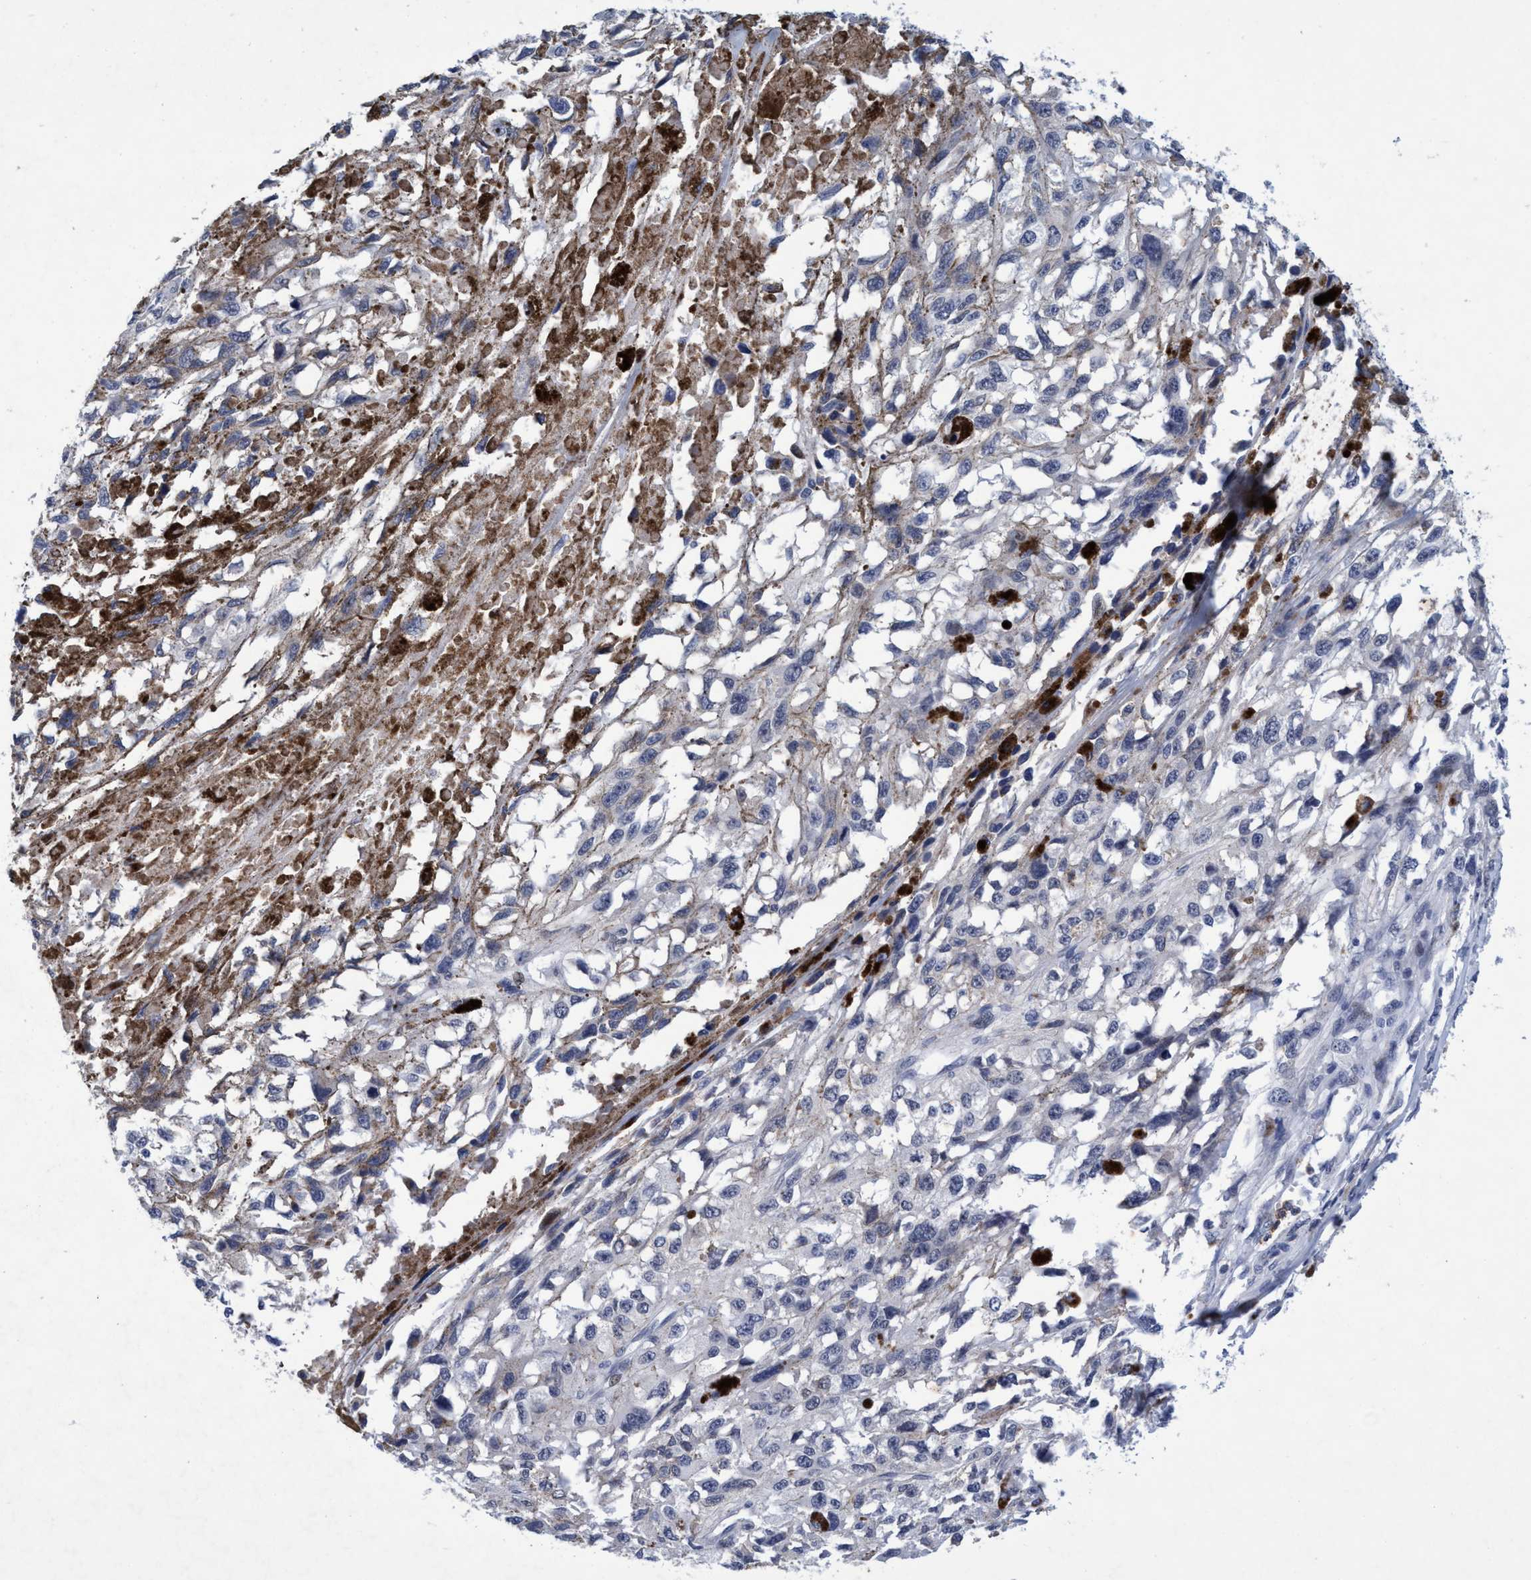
{"staining": {"intensity": "negative", "quantity": "none", "location": "none"}, "tissue": "melanoma", "cell_type": "Tumor cells", "image_type": "cancer", "snomed": [{"axis": "morphology", "description": "Malignant melanoma, Metastatic site"}, {"axis": "topography", "description": "Lymph node"}], "caption": "High power microscopy histopathology image of an immunohistochemistry image of malignant melanoma (metastatic site), revealing no significant expression in tumor cells.", "gene": "GRB14", "patient": {"sex": "male", "age": 59}}